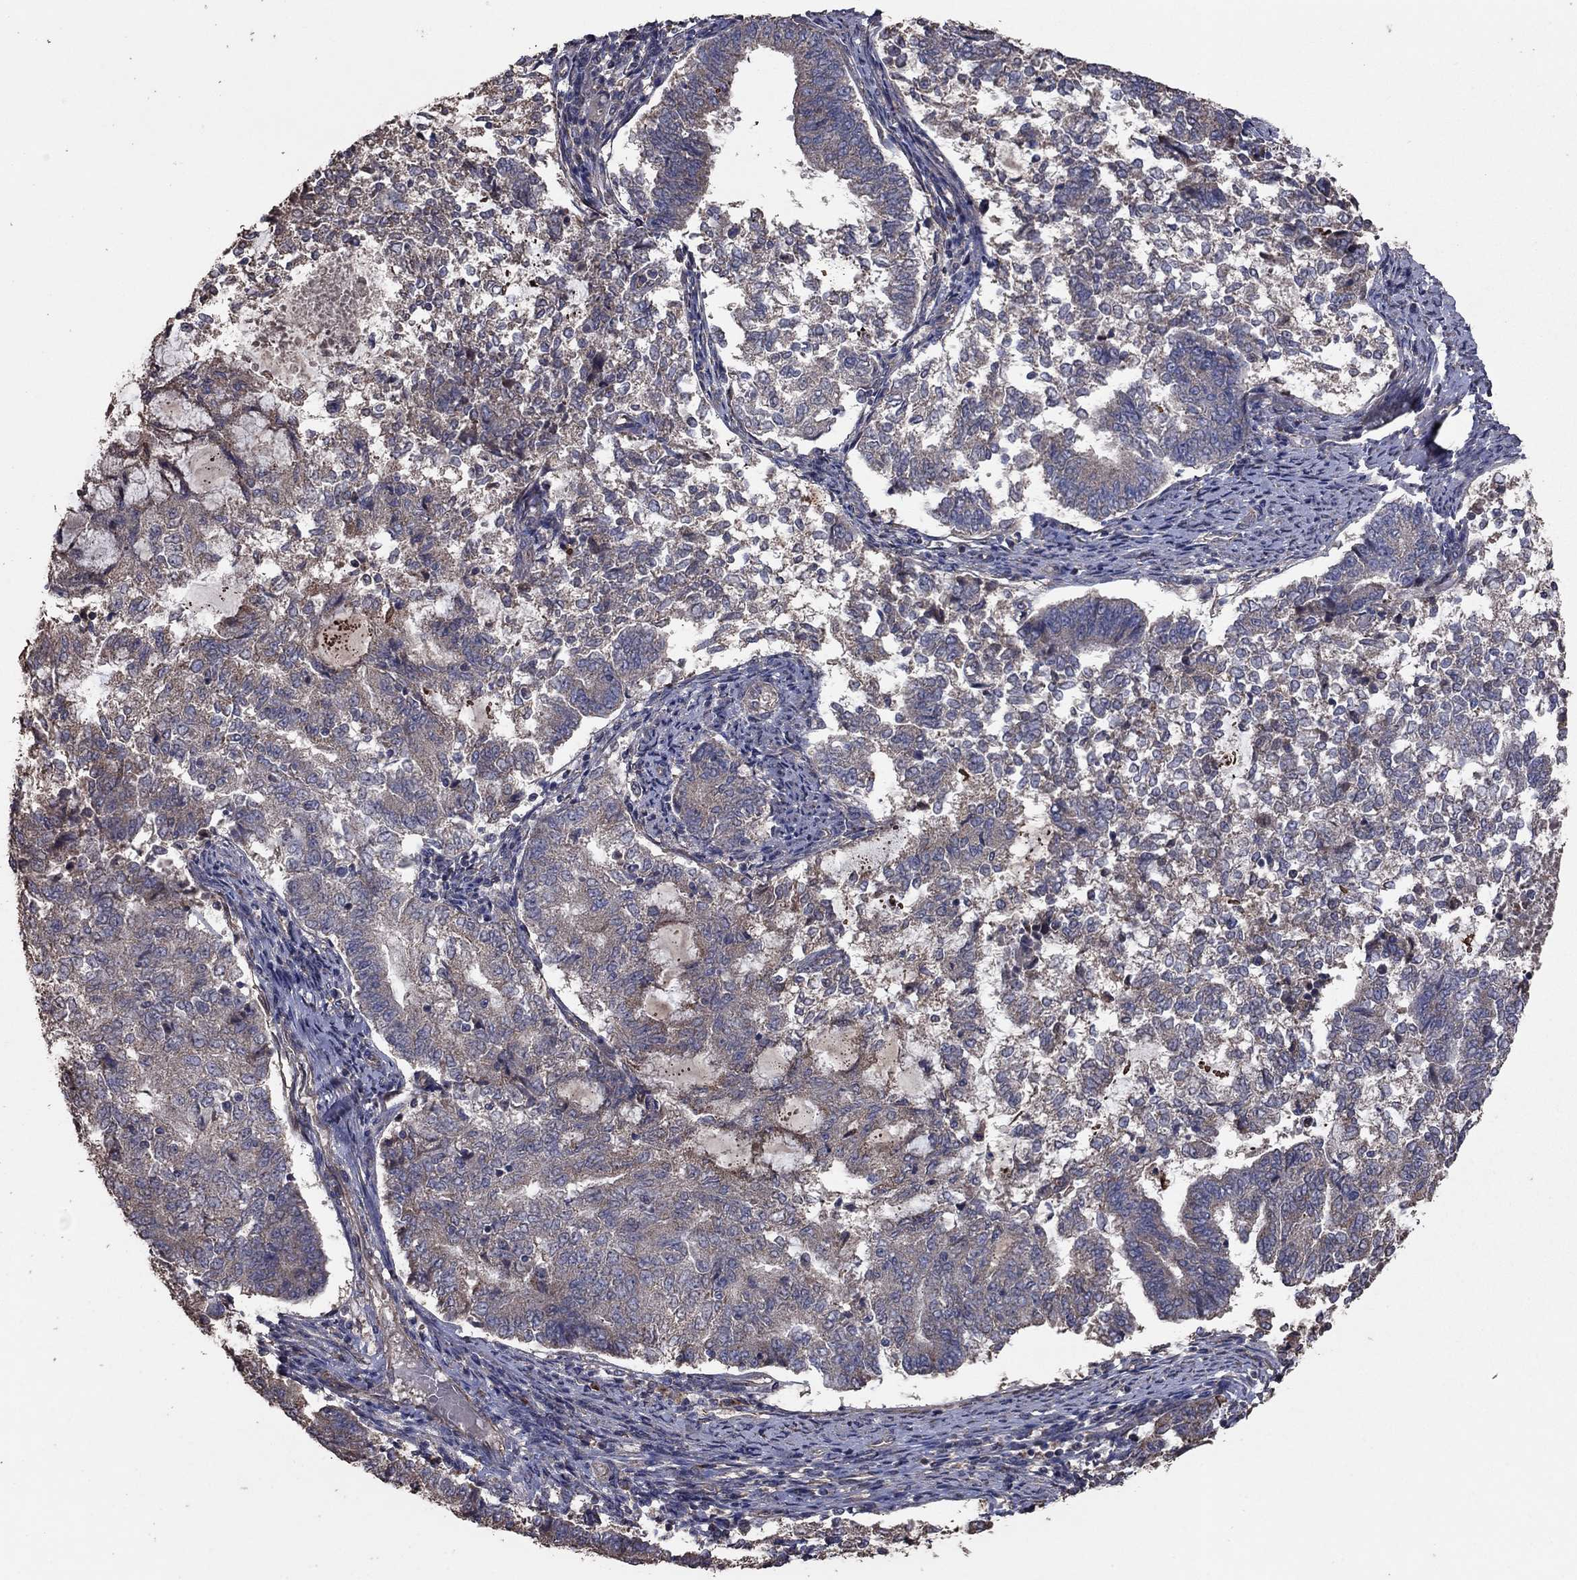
{"staining": {"intensity": "negative", "quantity": "none", "location": "none"}, "tissue": "endometrial cancer", "cell_type": "Tumor cells", "image_type": "cancer", "snomed": [{"axis": "morphology", "description": "Adenocarcinoma, NOS"}, {"axis": "topography", "description": "Endometrium"}], "caption": "DAB immunohistochemical staining of endometrial adenocarcinoma demonstrates no significant staining in tumor cells.", "gene": "FLT4", "patient": {"sex": "female", "age": 65}}